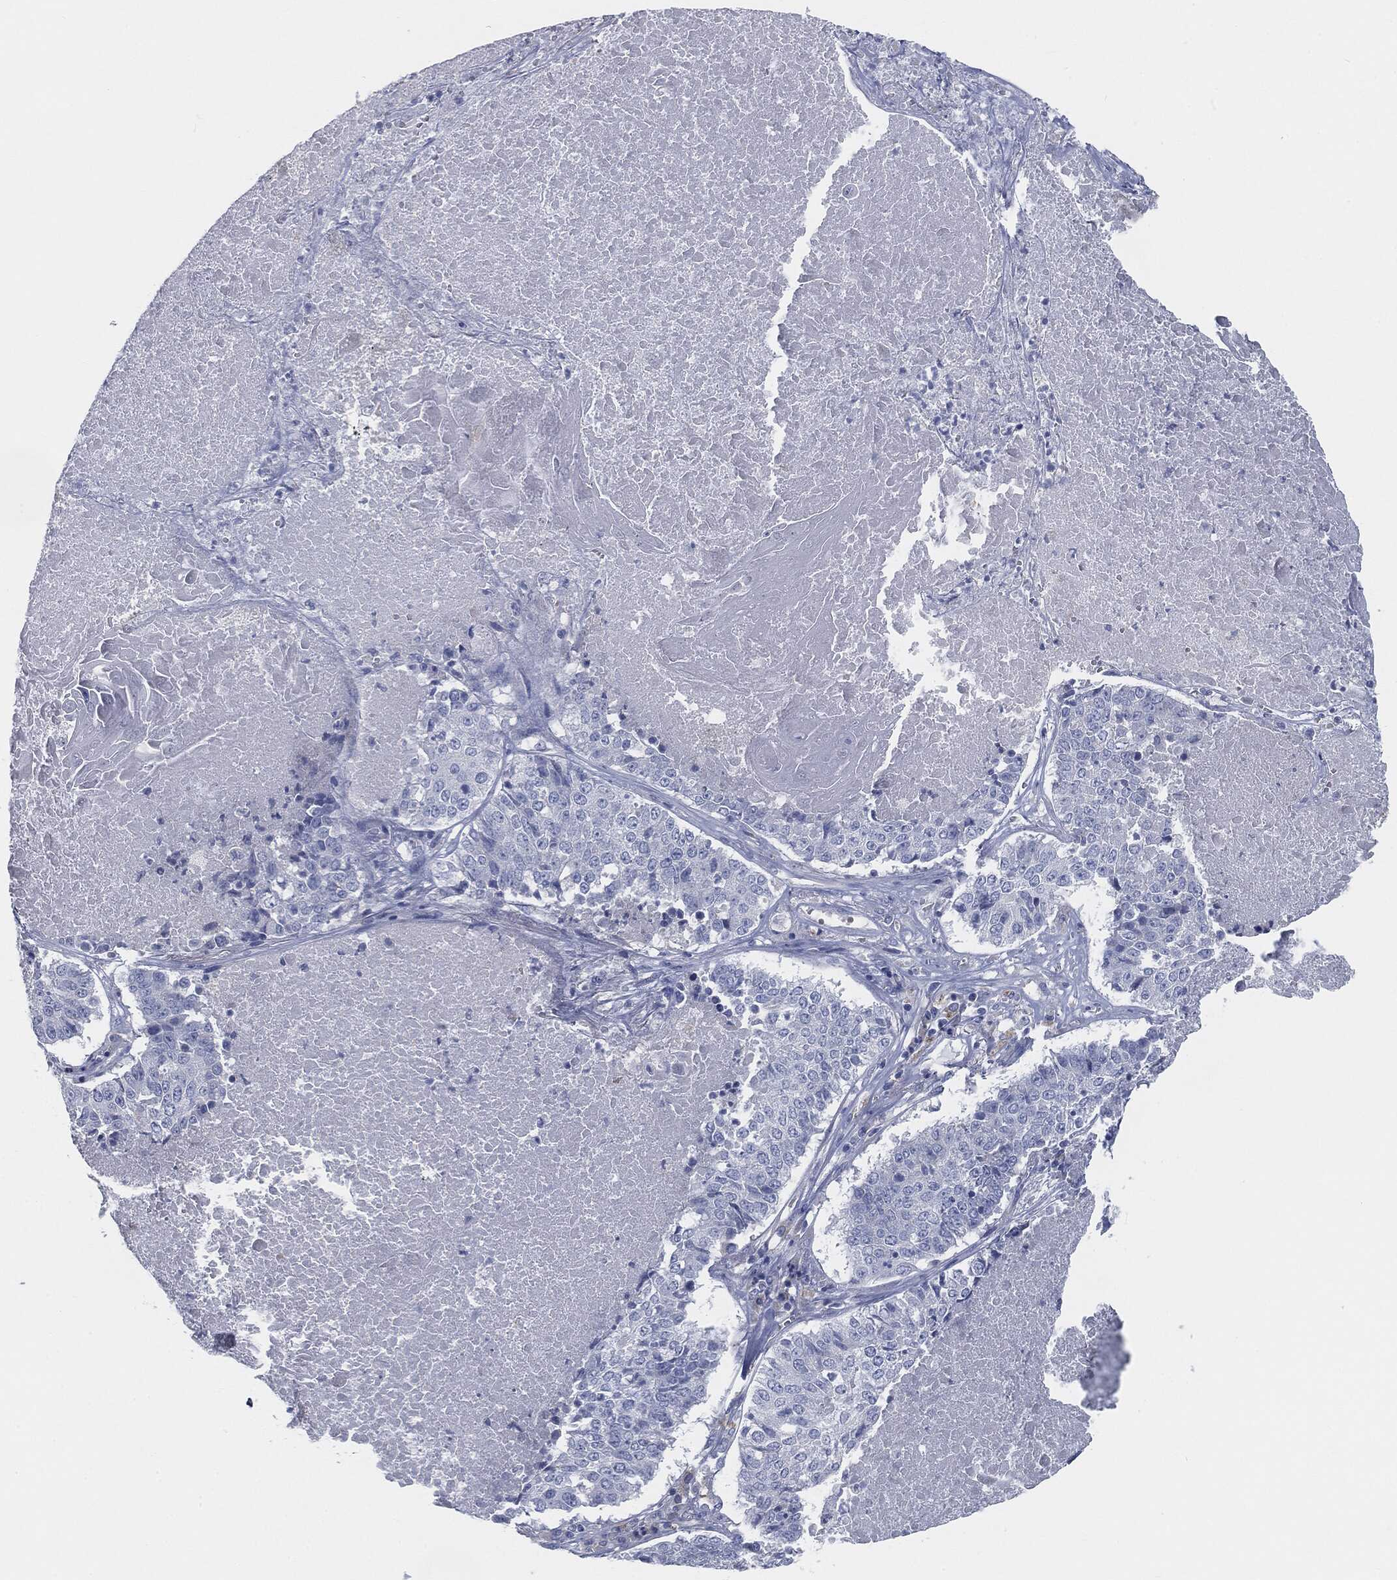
{"staining": {"intensity": "negative", "quantity": "none", "location": "none"}, "tissue": "lung cancer", "cell_type": "Tumor cells", "image_type": "cancer", "snomed": [{"axis": "morphology", "description": "Squamous cell carcinoma, NOS"}, {"axis": "topography", "description": "Lung"}], "caption": "Immunohistochemistry of lung cancer reveals no positivity in tumor cells.", "gene": "CAV3", "patient": {"sex": "male", "age": 64}}